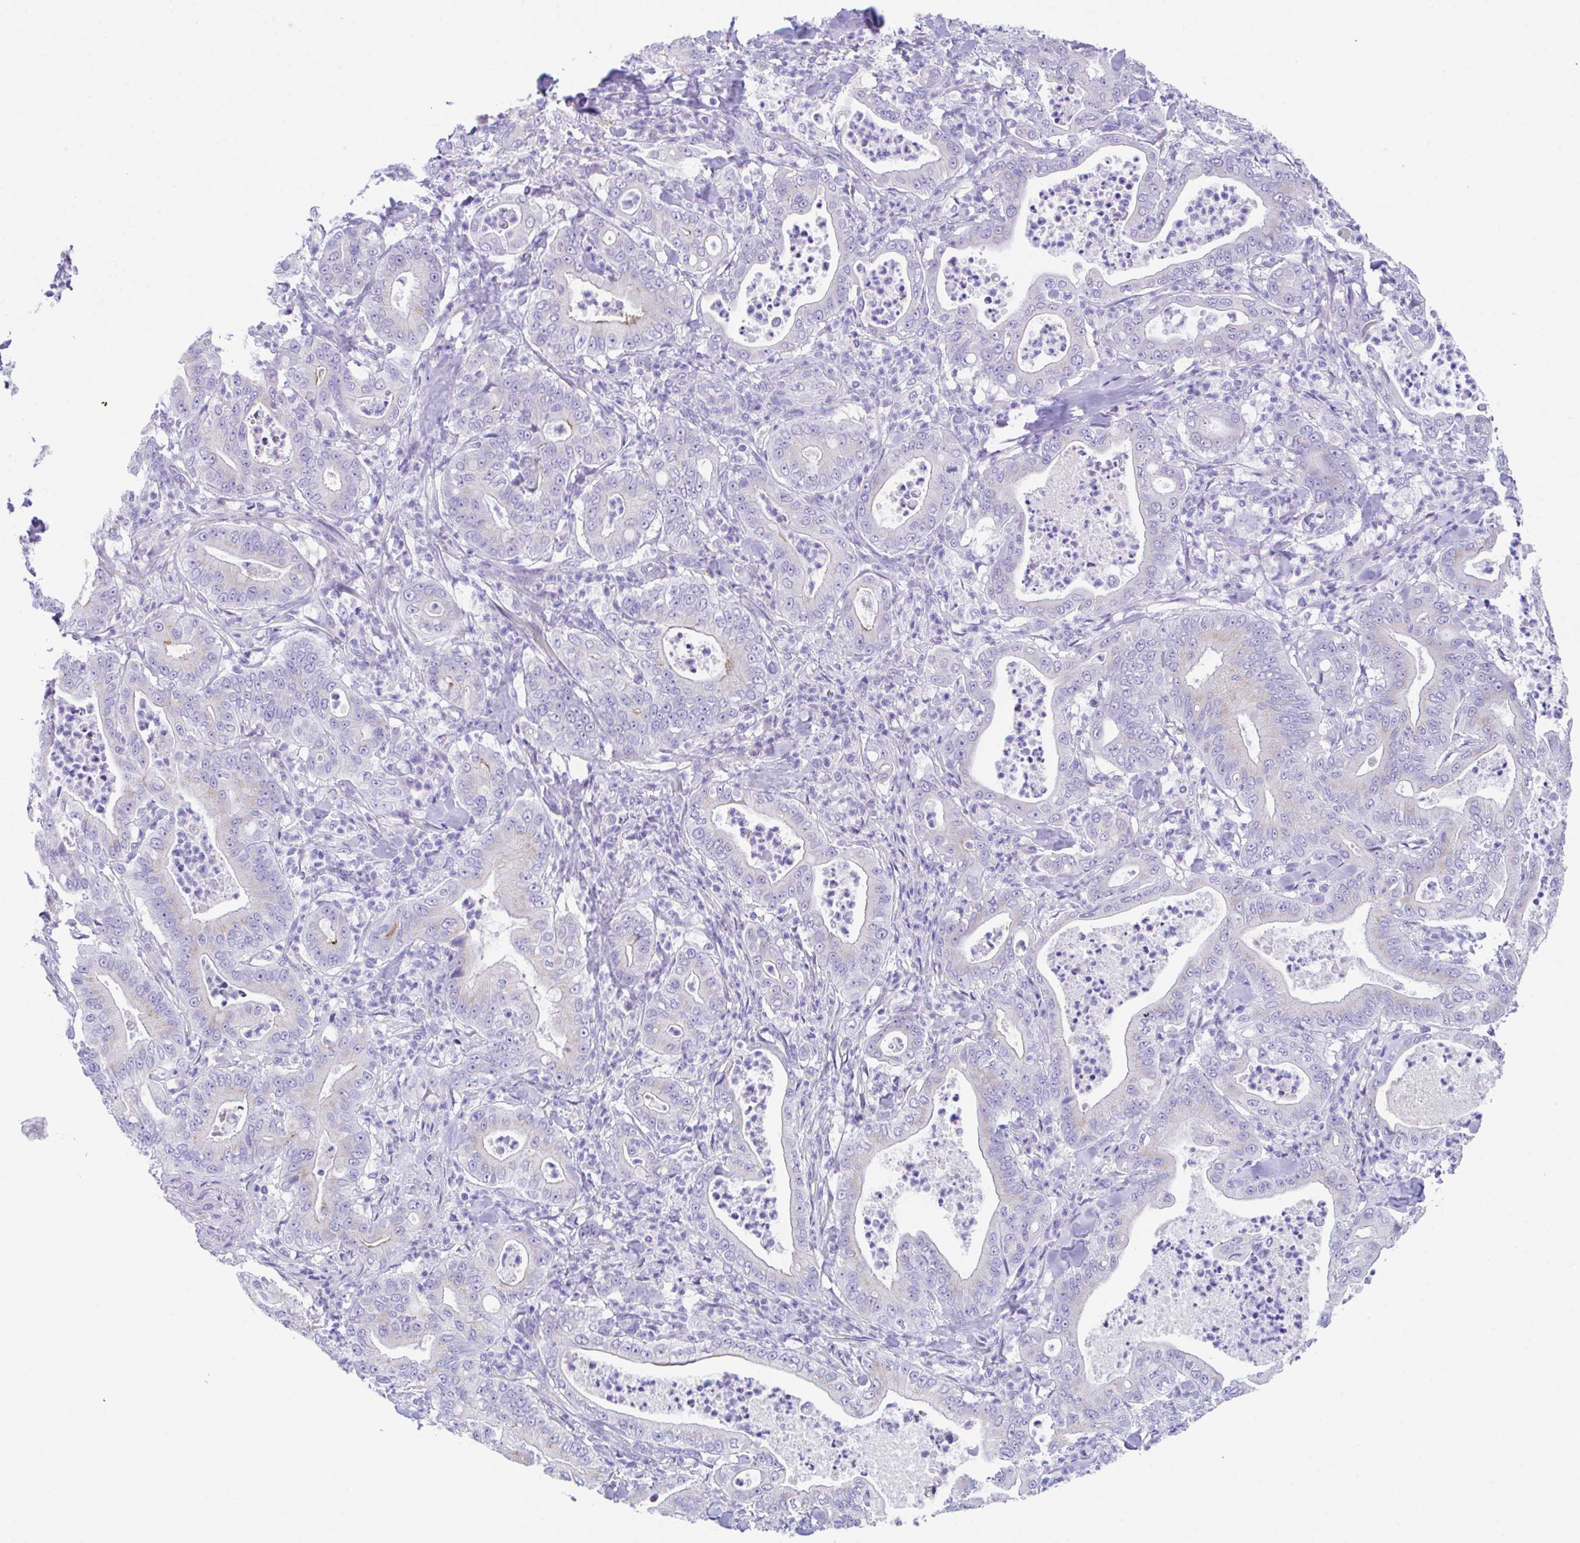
{"staining": {"intensity": "moderate", "quantity": "<25%", "location": "cytoplasmic/membranous"}, "tissue": "pancreatic cancer", "cell_type": "Tumor cells", "image_type": "cancer", "snomed": [{"axis": "morphology", "description": "Adenocarcinoma, NOS"}, {"axis": "topography", "description": "Pancreas"}], "caption": "A brown stain highlights moderate cytoplasmic/membranous staining of a protein in pancreatic cancer (adenocarcinoma) tumor cells.", "gene": "SLC16A6", "patient": {"sex": "male", "age": 71}}